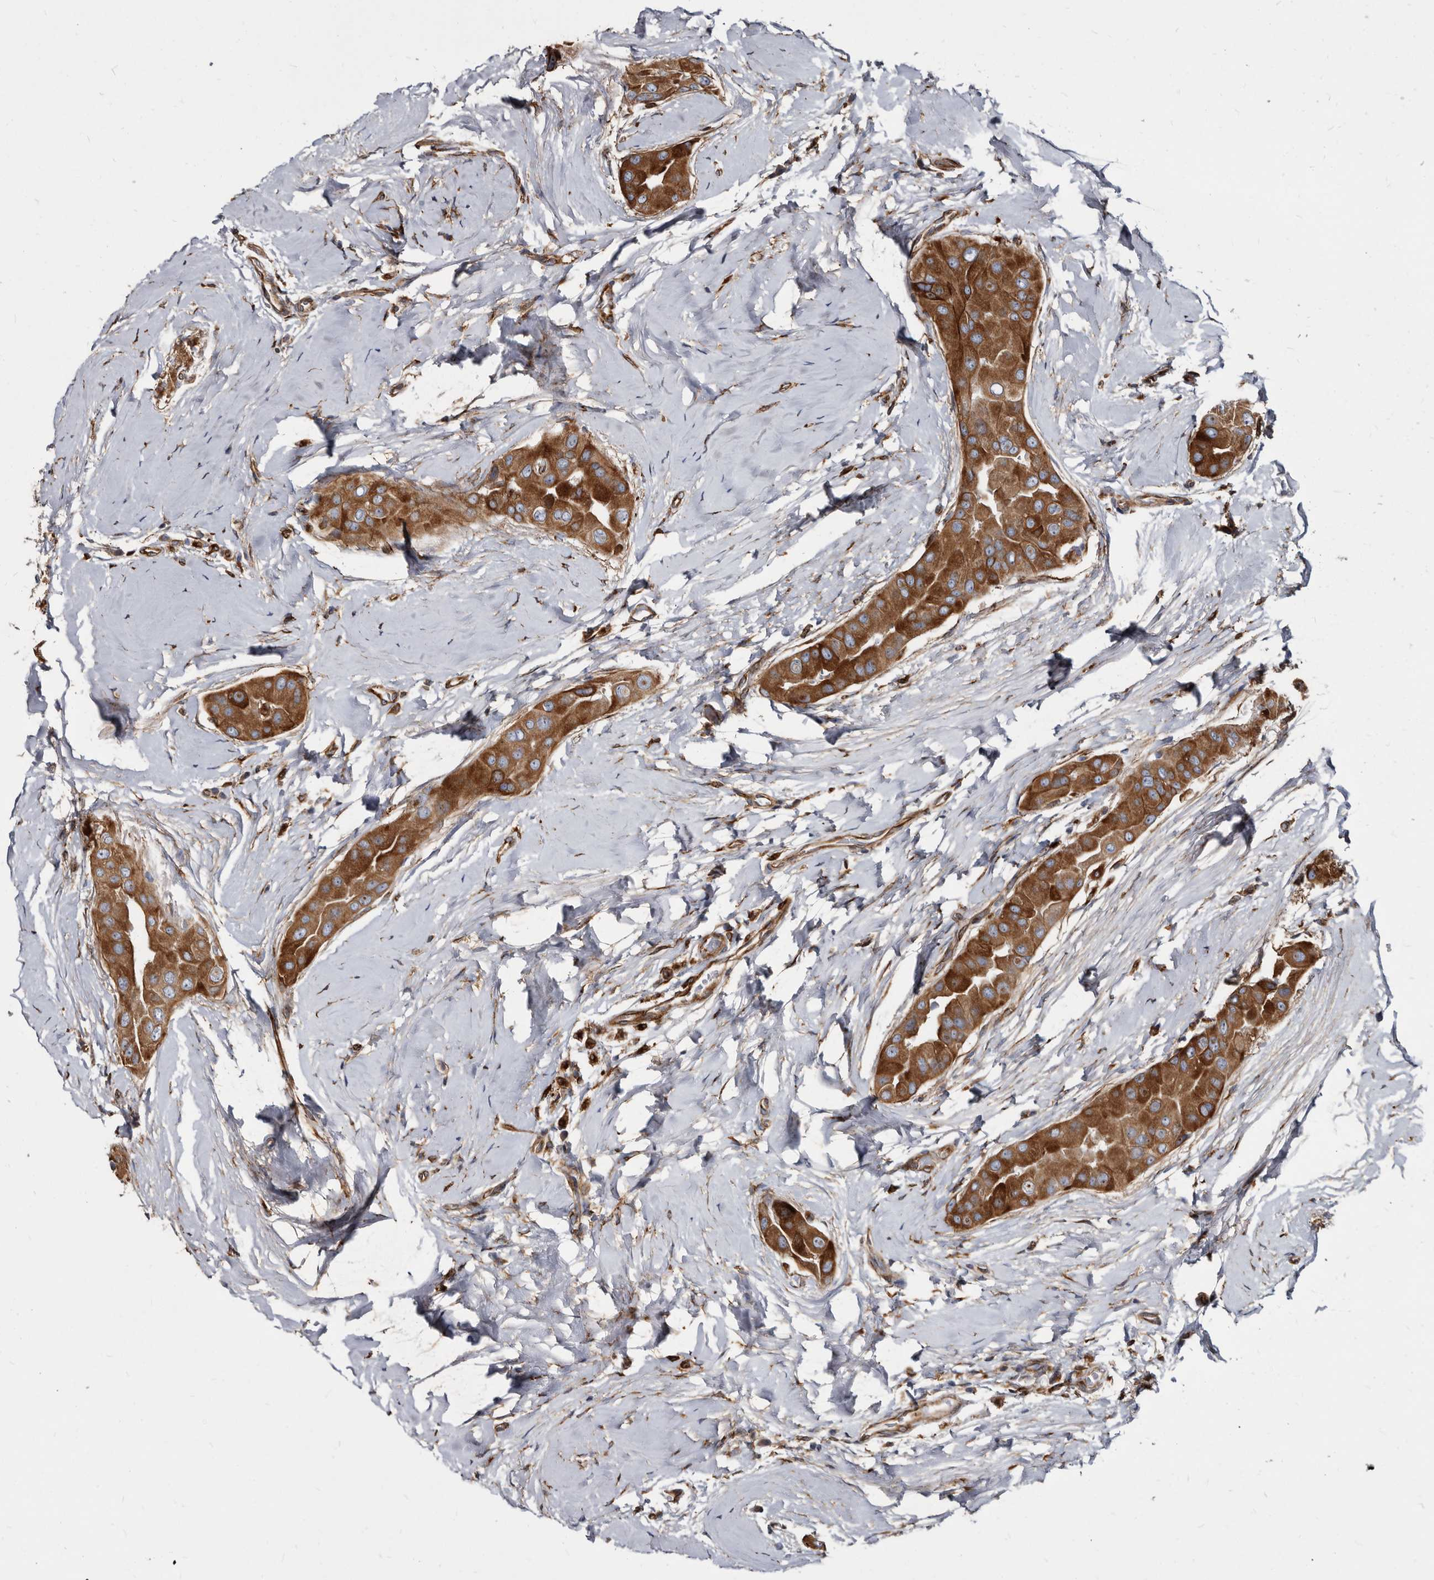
{"staining": {"intensity": "strong", "quantity": ">75%", "location": "cytoplasmic/membranous"}, "tissue": "thyroid cancer", "cell_type": "Tumor cells", "image_type": "cancer", "snomed": [{"axis": "morphology", "description": "Papillary adenocarcinoma, NOS"}, {"axis": "topography", "description": "Thyroid gland"}], "caption": "Immunohistochemical staining of papillary adenocarcinoma (thyroid) displays strong cytoplasmic/membranous protein staining in about >75% of tumor cells.", "gene": "KCTD20", "patient": {"sex": "male", "age": 33}}